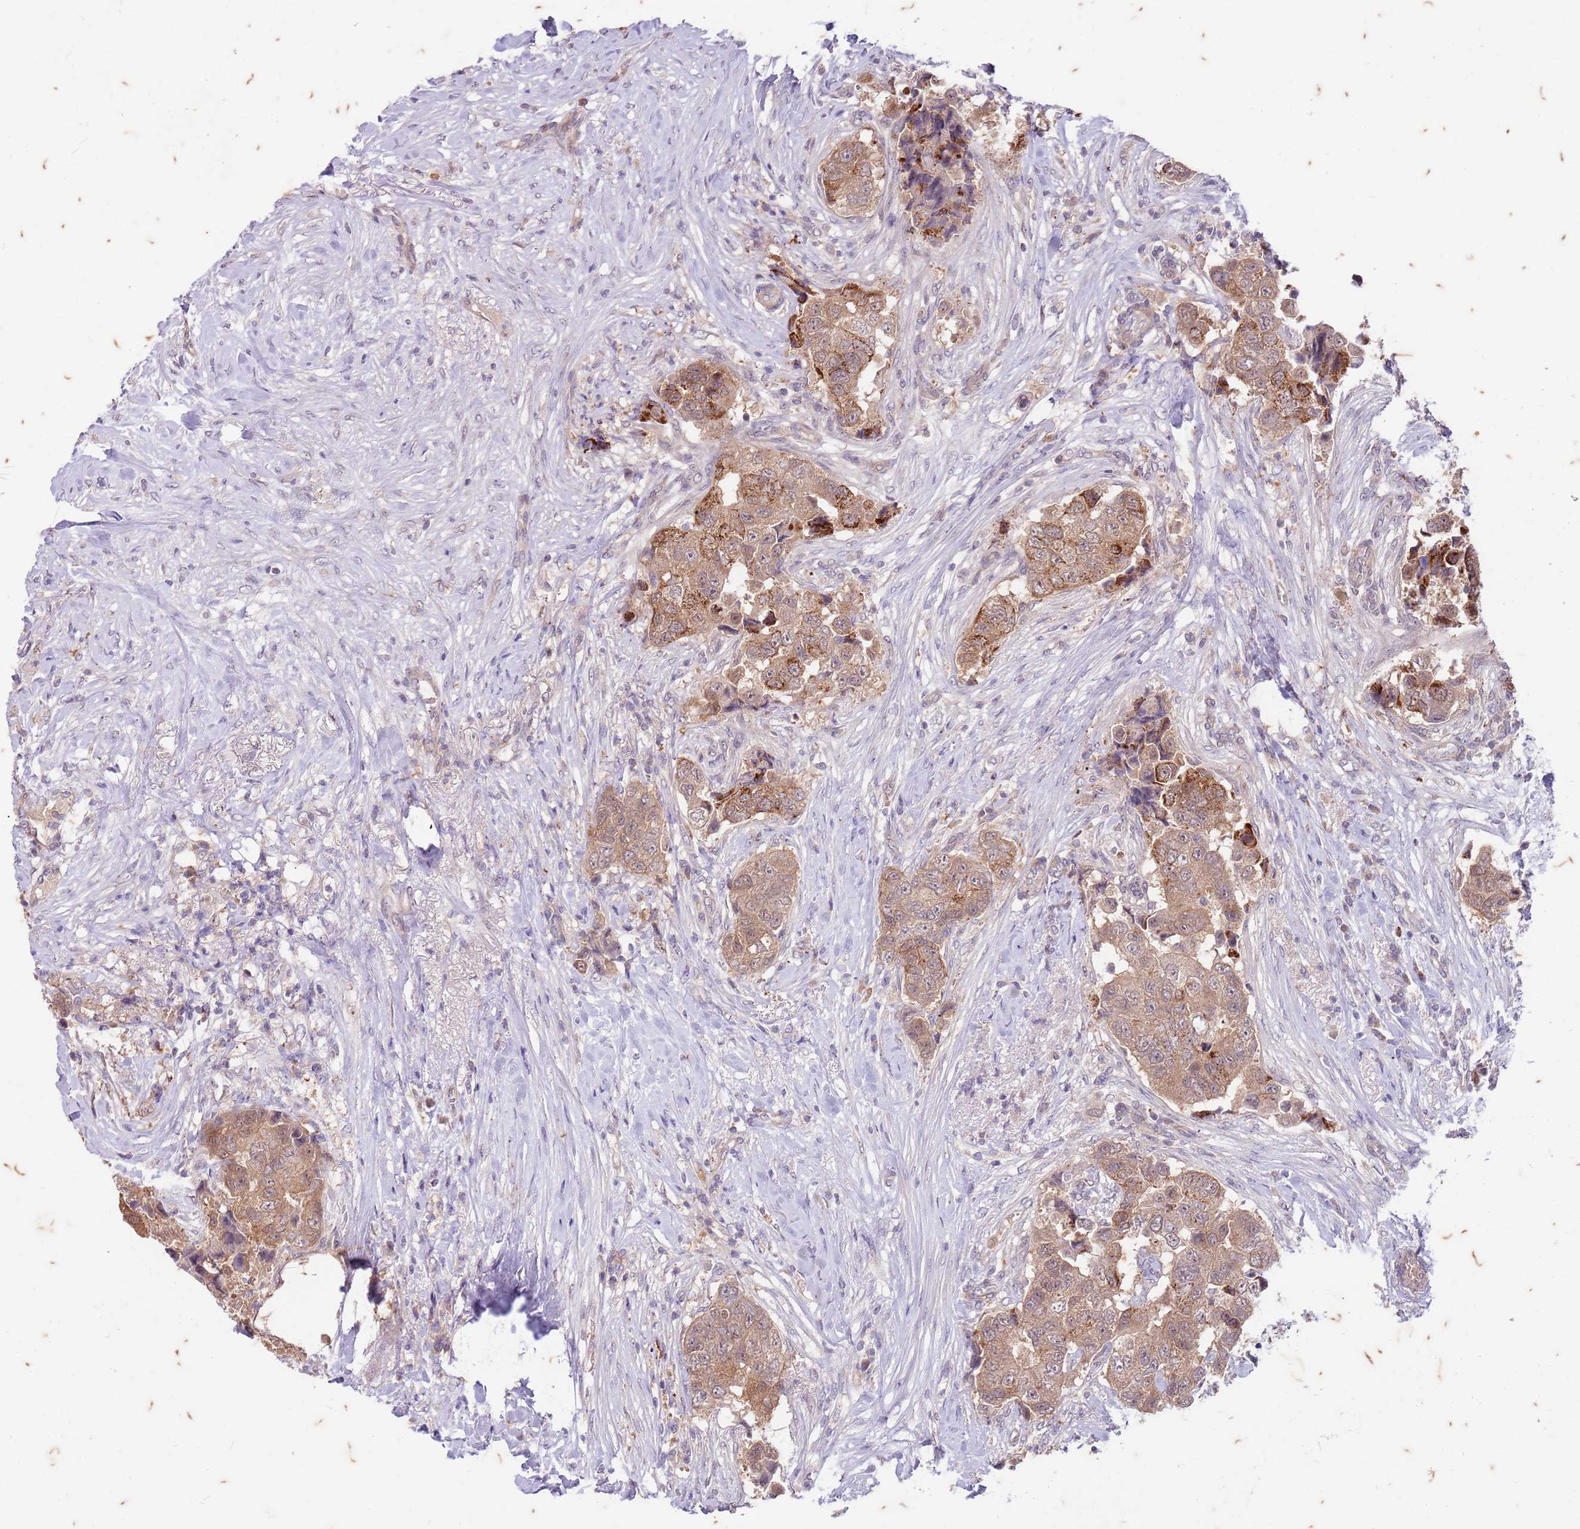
{"staining": {"intensity": "moderate", "quantity": ">75%", "location": "cytoplasmic/membranous"}, "tissue": "breast cancer", "cell_type": "Tumor cells", "image_type": "cancer", "snomed": [{"axis": "morphology", "description": "Normal tissue, NOS"}, {"axis": "morphology", "description": "Duct carcinoma"}, {"axis": "topography", "description": "Breast"}], "caption": "The image reveals immunohistochemical staining of breast cancer. There is moderate cytoplasmic/membranous staining is appreciated in about >75% of tumor cells.", "gene": "RAPGEF3", "patient": {"sex": "female", "age": 62}}